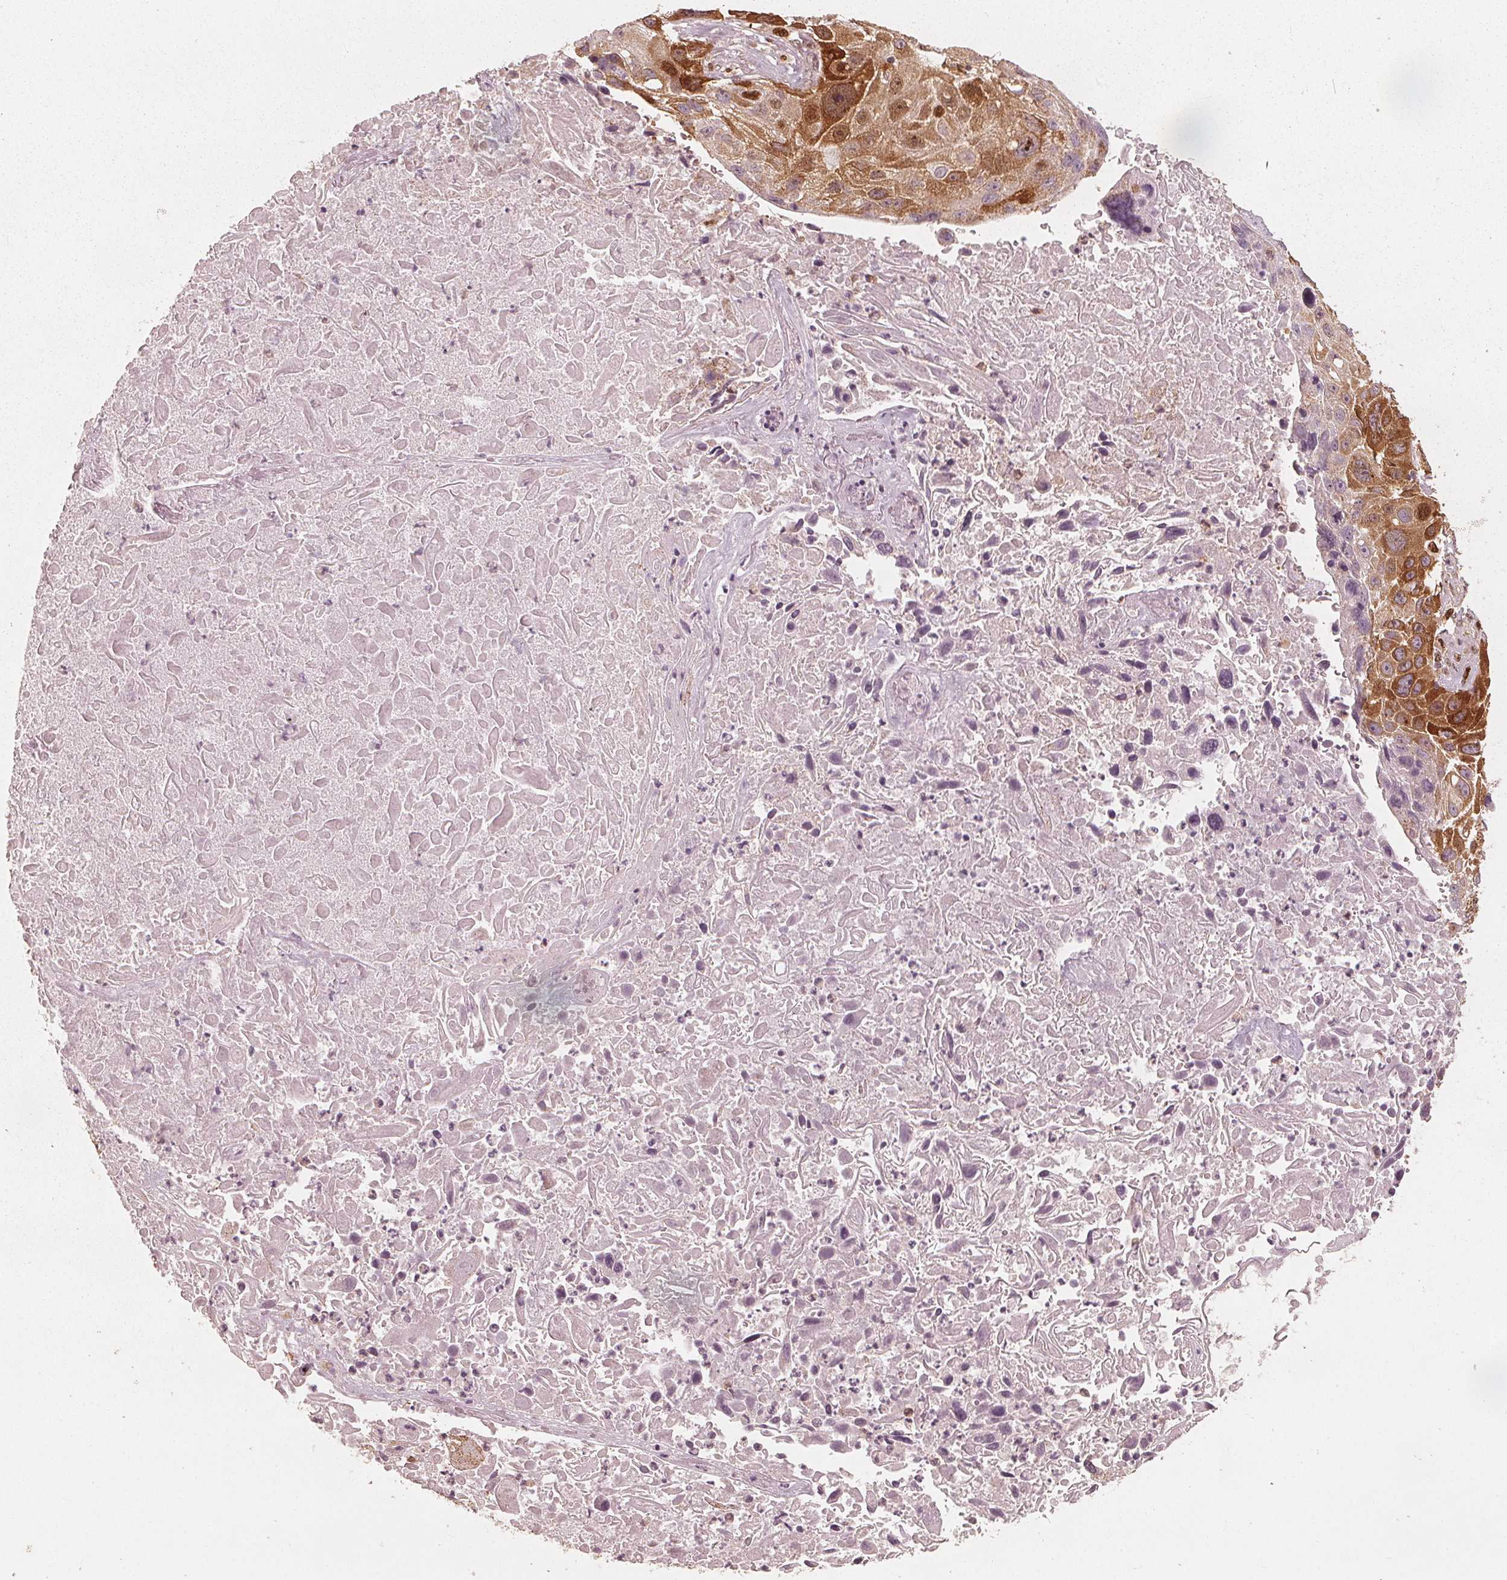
{"staining": {"intensity": "moderate", "quantity": ">75%", "location": "cytoplasmic/membranous,nuclear"}, "tissue": "lung cancer", "cell_type": "Tumor cells", "image_type": "cancer", "snomed": [{"axis": "morphology", "description": "Normal morphology"}, {"axis": "morphology", "description": "Squamous cell carcinoma, NOS"}, {"axis": "topography", "description": "Lymph node"}, {"axis": "topography", "description": "Lung"}], "caption": "This photomicrograph exhibits immunohistochemistry (IHC) staining of lung squamous cell carcinoma, with medium moderate cytoplasmic/membranous and nuclear positivity in approximately >75% of tumor cells.", "gene": "SQSTM1", "patient": {"sex": "male", "age": 67}}